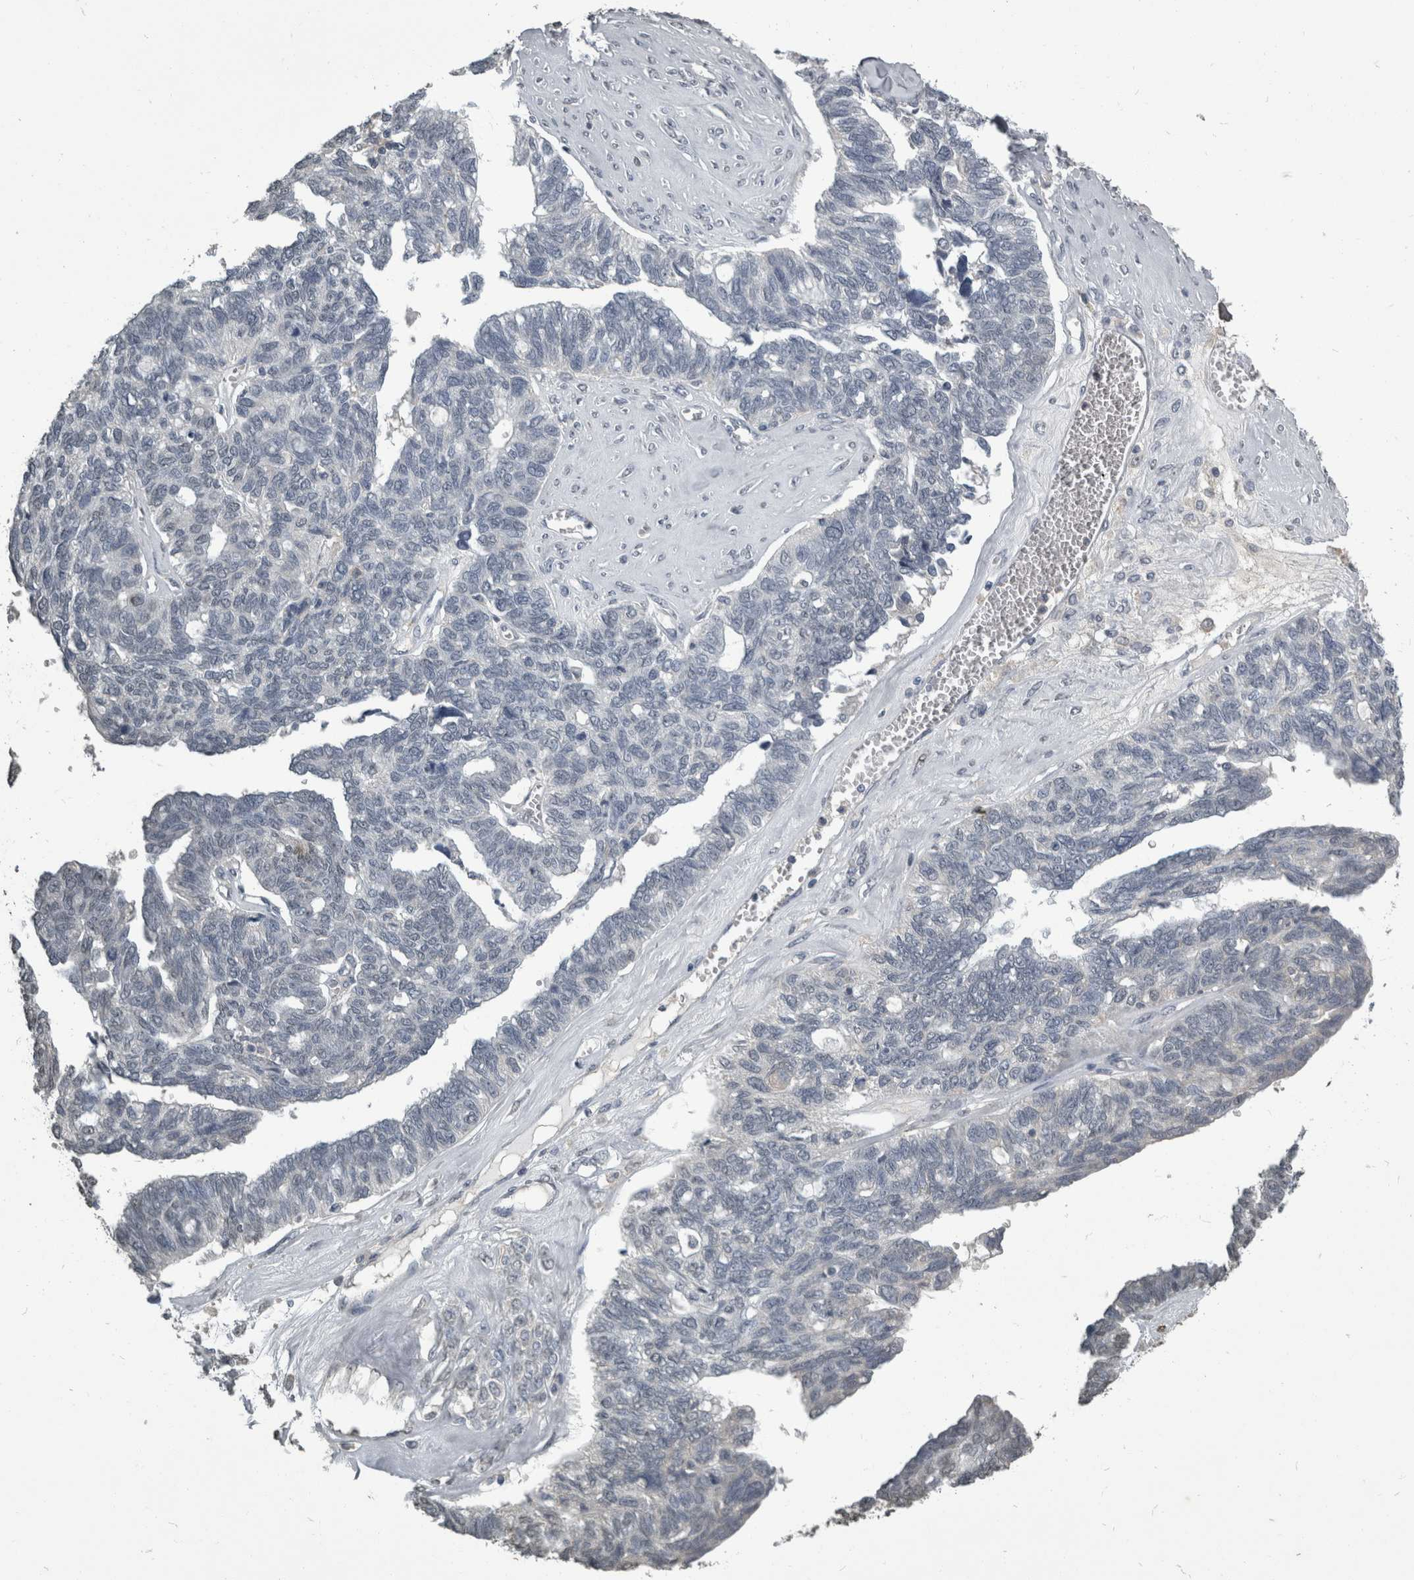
{"staining": {"intensity": "negative", "quantity": "none", "location": "none"}, "tissue": "ovarian cancer", "cell_type": "Tumor cells", "image_type": "cancer", "snomed": [{"axis": "morphology", "description": "Cystadenocarcinoma, serous, NOS"}, {"axis": "topography", "description": "Ovary"}], "caption": "This is an IHC histopathology image of human ovarian cancer. There is no staining in tumor cells.", "gene": "PIK3AP1", "patient": {"sex": "female", "age": 79}}